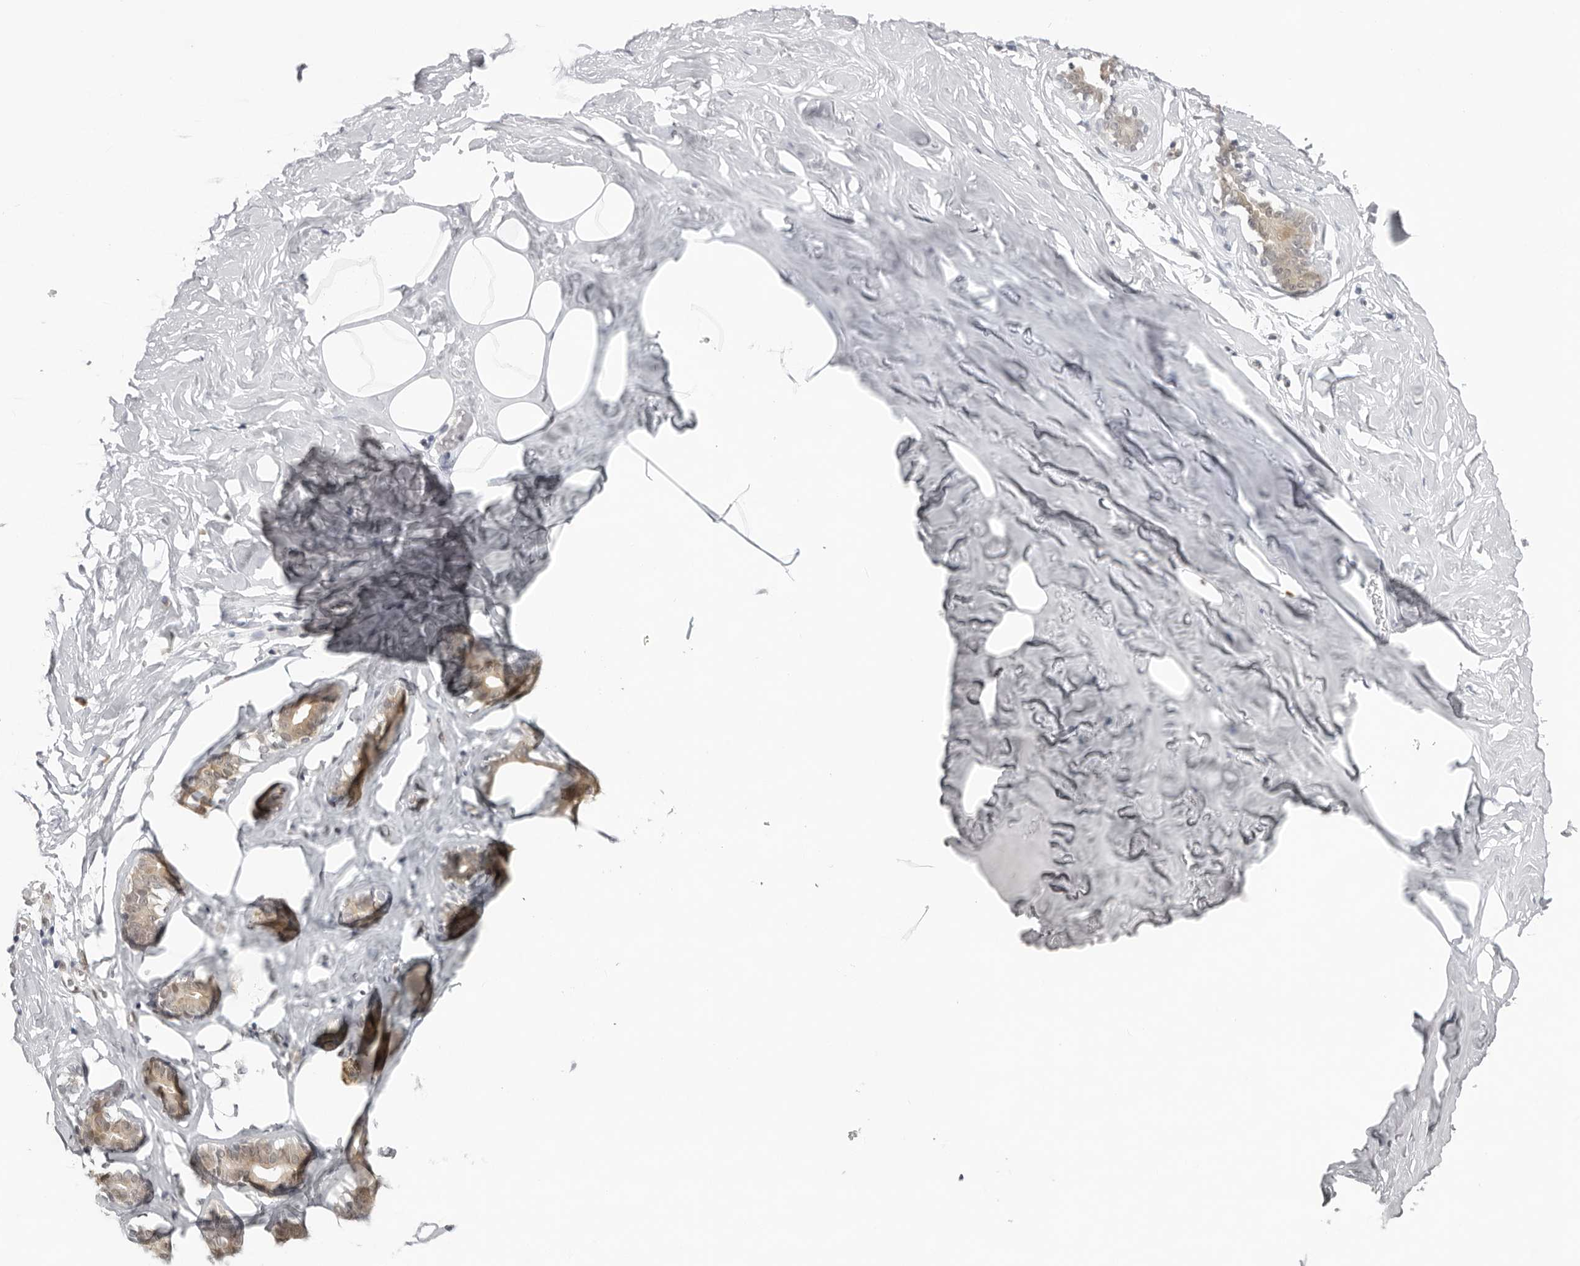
{"staining": {"intensity": "negative", "quantity": "none", "location": "none"}, "tissue": "adipose tissue", "cell_type": "Adipocytes", "image_type": "normal", "snomed": [{"axis": "morphology", "description": "Normal tissue, NOS"}, {"axis": "morphology", "description": "Fibrosis, NOS"}, {"axis": "topography", "description": "Breast"}, {"axis": "topography", "description": "Adipose tissue"}], "caption": "Immunohistochemical staining of normal adipose tissue shows no significant positivity in adipocytes. The staining was performed using DAB to visualize the protein expression in brown, while the nuclei were stained in blue with hematoxylin (Magnification: 20x).", "gene": "CASP7", "patient": {"sex": "female", "age": 39}}